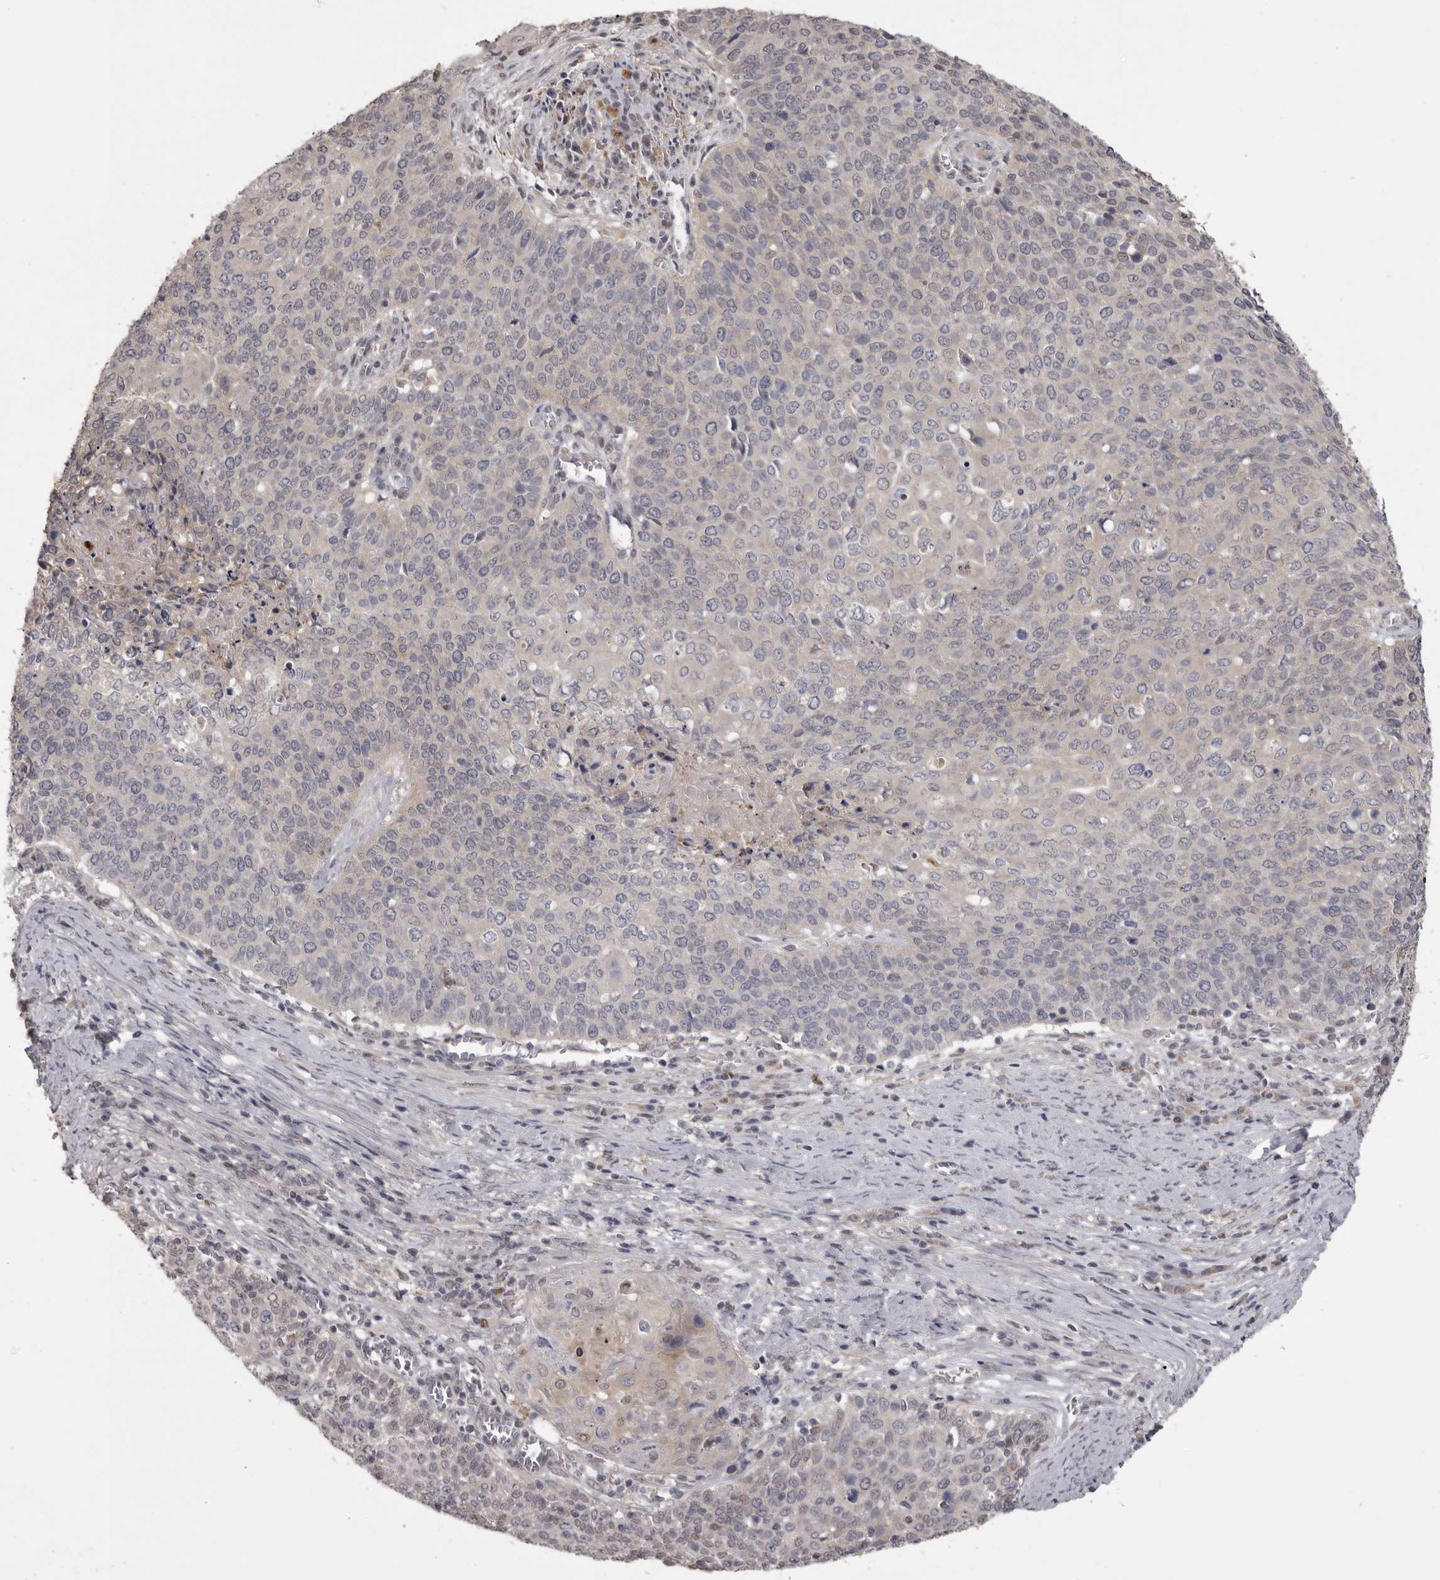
{"staining": {"intensity": "negative", "quantity": "none", "location": "none"}, "tissue": "cervical cancer", "cell_type": "Tumor cells", "image_type": "cancer", "snomed": [{"axis": "morphology", "description": "Squamous cell carcinoma, NOS"}, {"axis": "topography", "description": "Cervix"}], "caption": "High power microscopy photomicrograph of an immunohistochemistry (IHC) histopathology image of cervical cancer, revealing no significant expression in tumor cells.", "gene": "MDH1", "patient": {"sex": "female", "age": 39}}